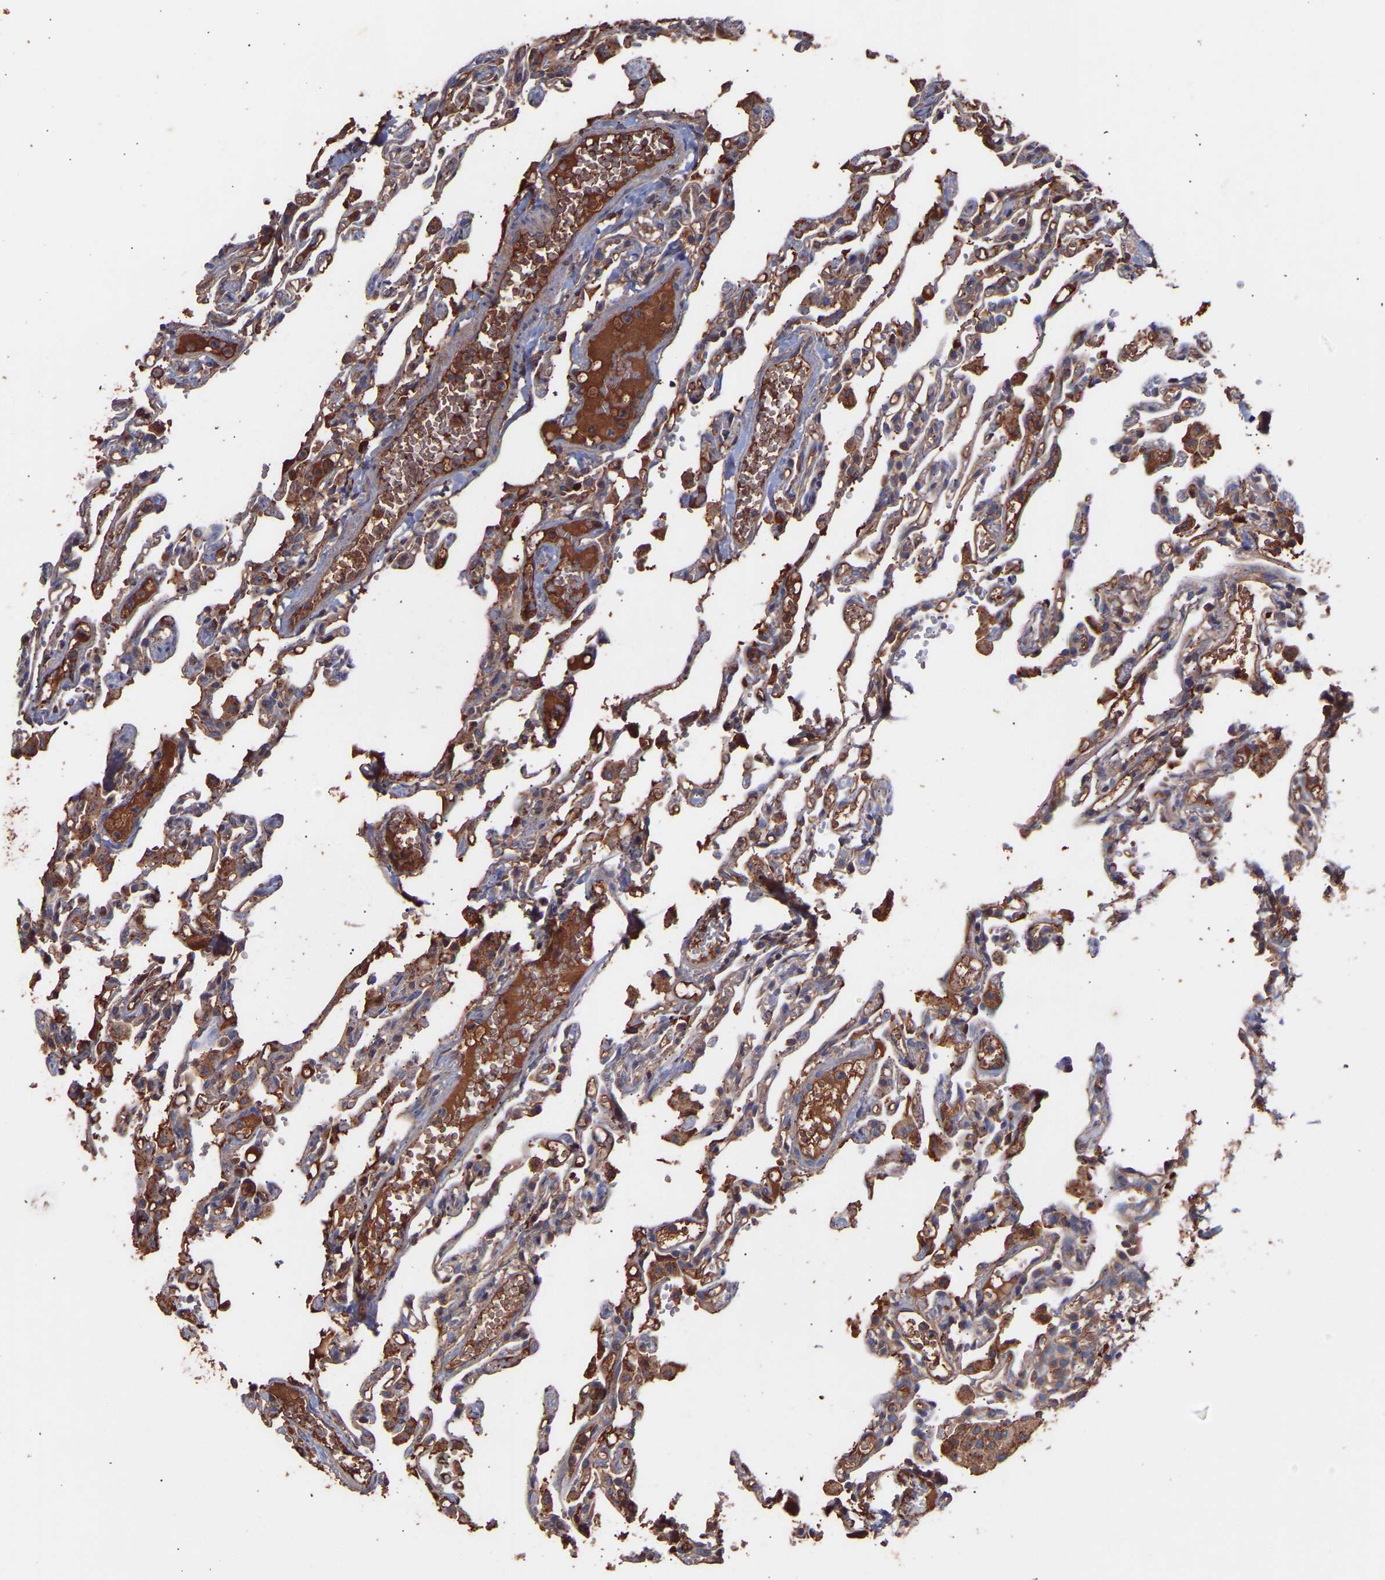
{"staining": {"intensity": "weak", "quantity": ">75%", "location": "cytoplasmic/membranous"}, "tissue": "lung", "cell_type": "Alveolar cells", "image_type": "normal", "snomed": [{"axis": "morphology", "description": "Normal tissue, NOS"}, {"axis": "topography", "description": "Lung"}], "caption": "Protein staining of unremarkable lung reveals weak cytoplasmic/membranous positivity in about >75% of alveolar cells. The staining was performed using DAB (3,3'-diaminobenzidine) to visualize the protein expression in brown, while the nuclei were stained in blue with hematoxylin (Magnification: 20x).", "gene": "TMEM268", "patient": {"sex": "male", "age": 21}}